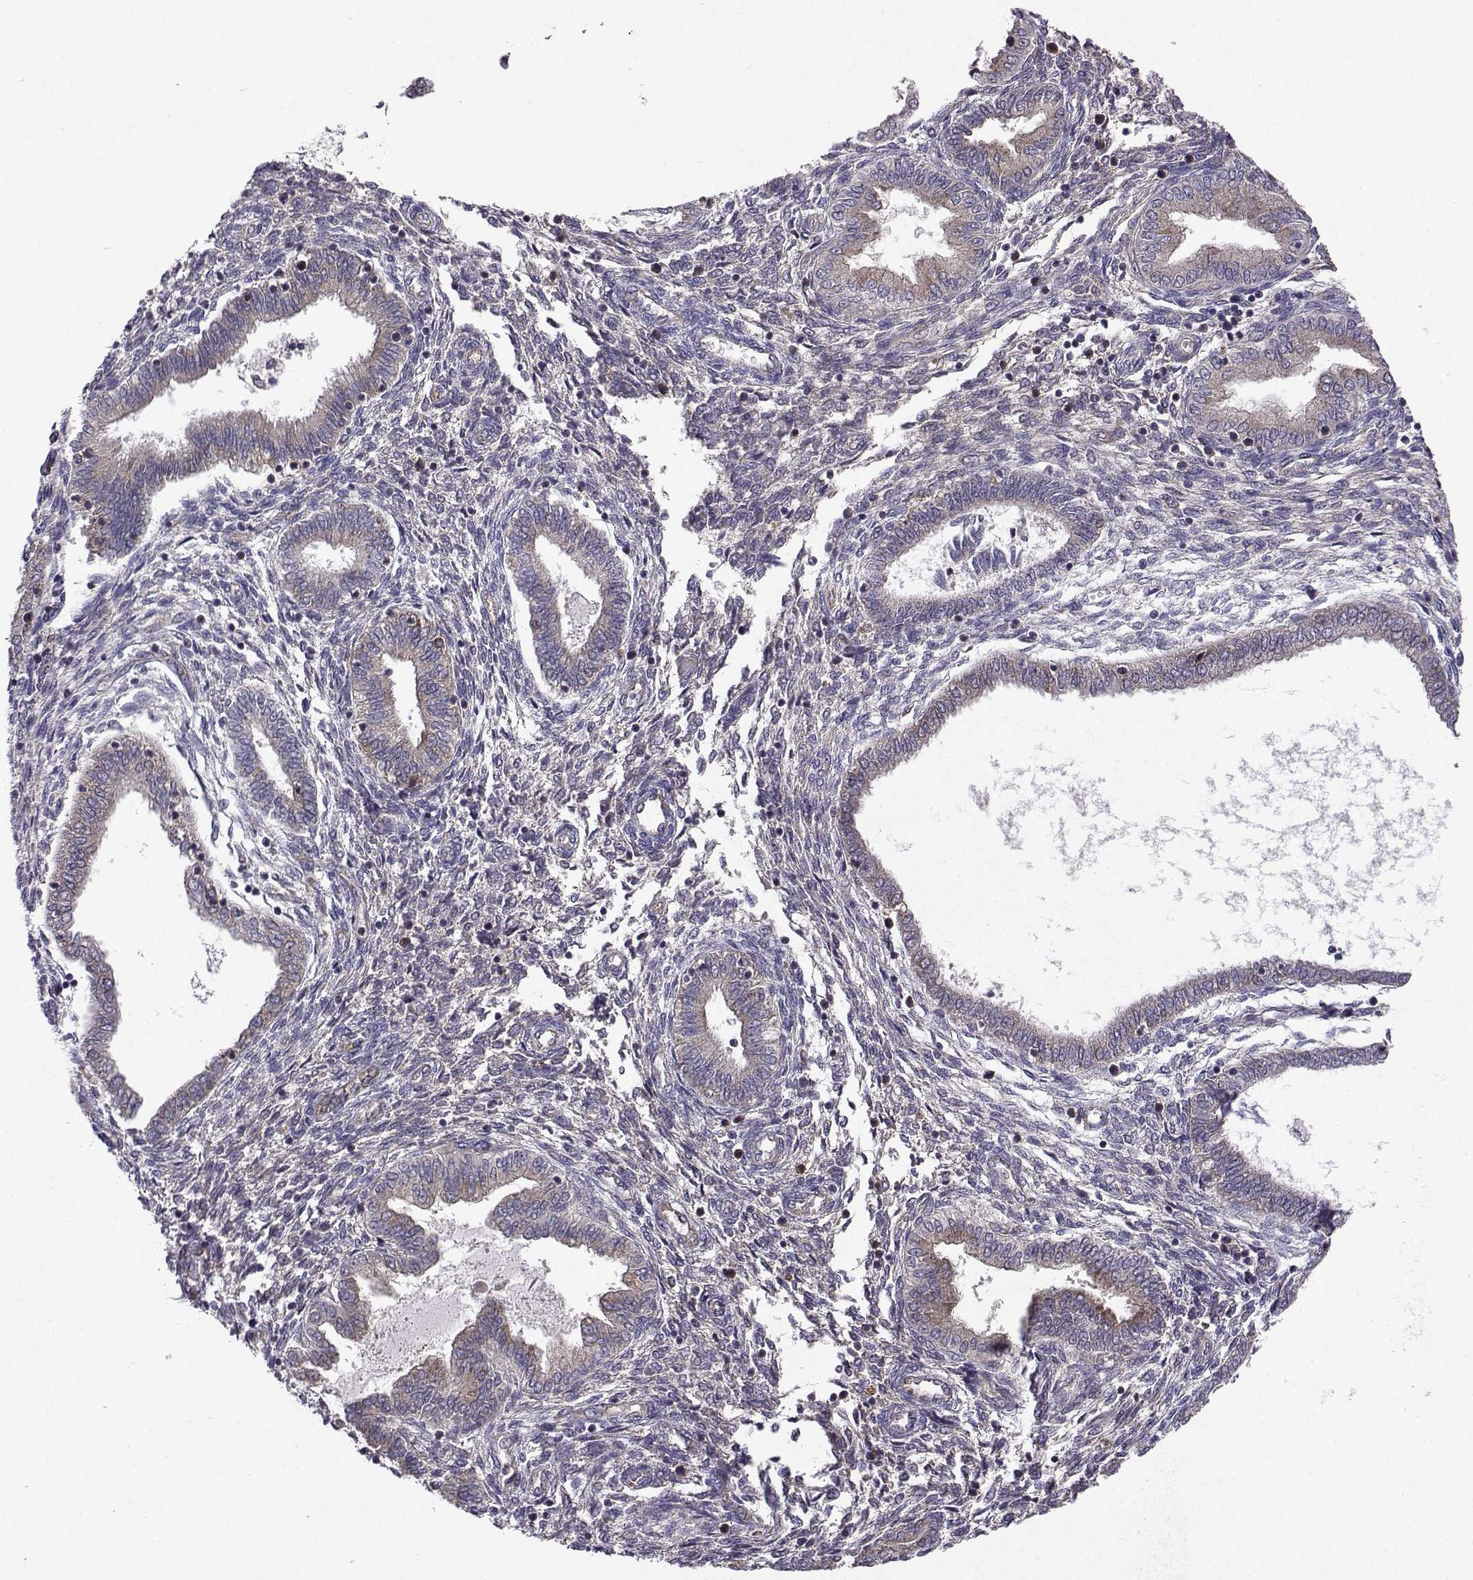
{"staining": {"intensity": "negative", "quantity": "none", "location": "none"}, "tissue": "endometrium", "cell_type": "Cells in endometrial stroma", "image_type": "normal", "snomed": [{"axis": "morphology", "description": "Normal tissue, NOS"}, {"axis": "topography", "description": "Endometrium"}], "caption": "IHC of unremarkable endometrium reveals no positivity in cells in endometrial stroma. (Immunohistochemistry (ihc), brightfield microscopy, high magnification).", "gene": "STXBP5", "patient": {"sex": "female", "age": 42}}